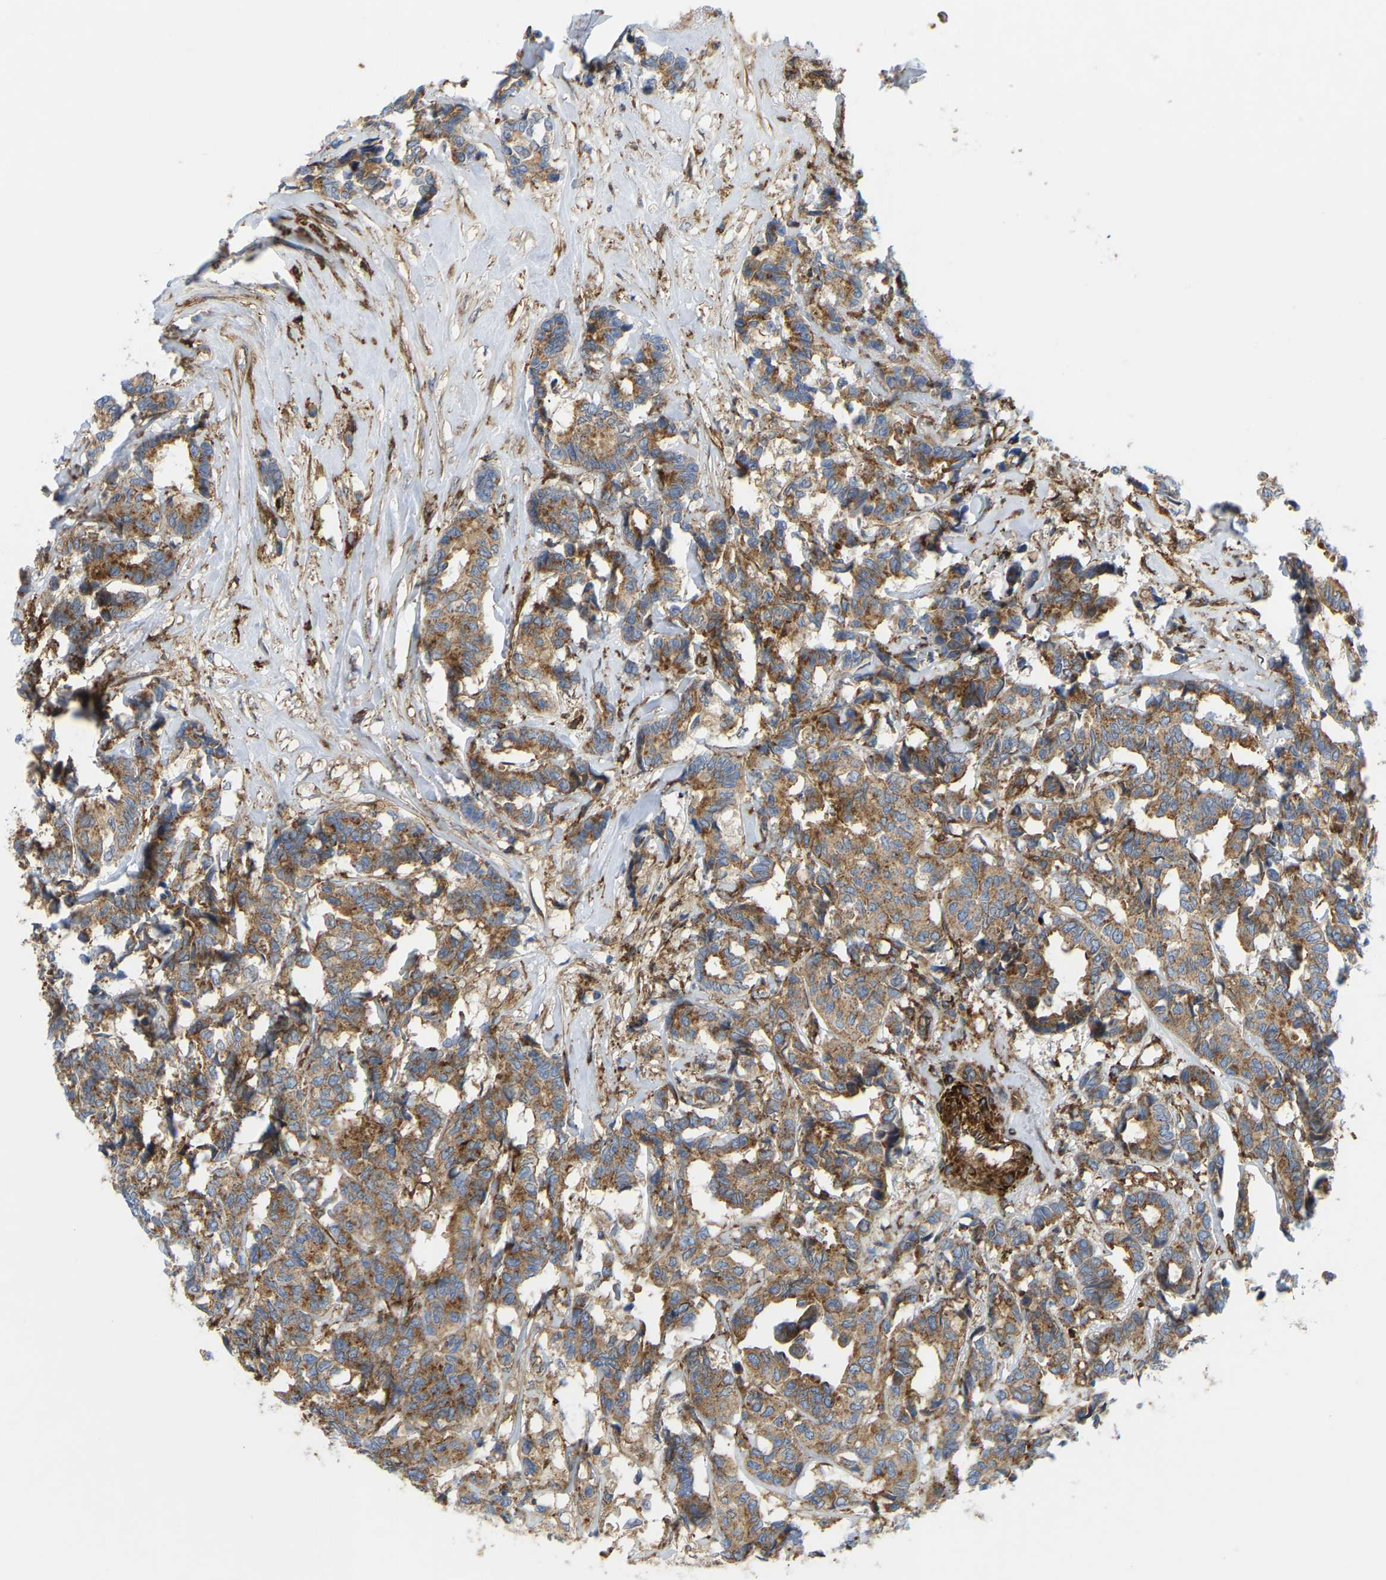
{"staining": {"intensity": "moderate", "quantity": ">75%", "location": "cytoplasmic/membranous"}, "tissue": "breast cancer", "cell_type": "Tumor cells", "image_type": "cancer", "snomed": [{"axis": "morphology", "description": "Duct carcinoma"}, {"axis": "topography", "description": "Breast"}], "caption": "Immunohistochemical staining of human breast cancer displays medium levels of moderate cytoplasmic/membranous expression in about >75% of tumor cells.", "gene": "PICALM", "patient": {"sex": "female", "age": 87}}